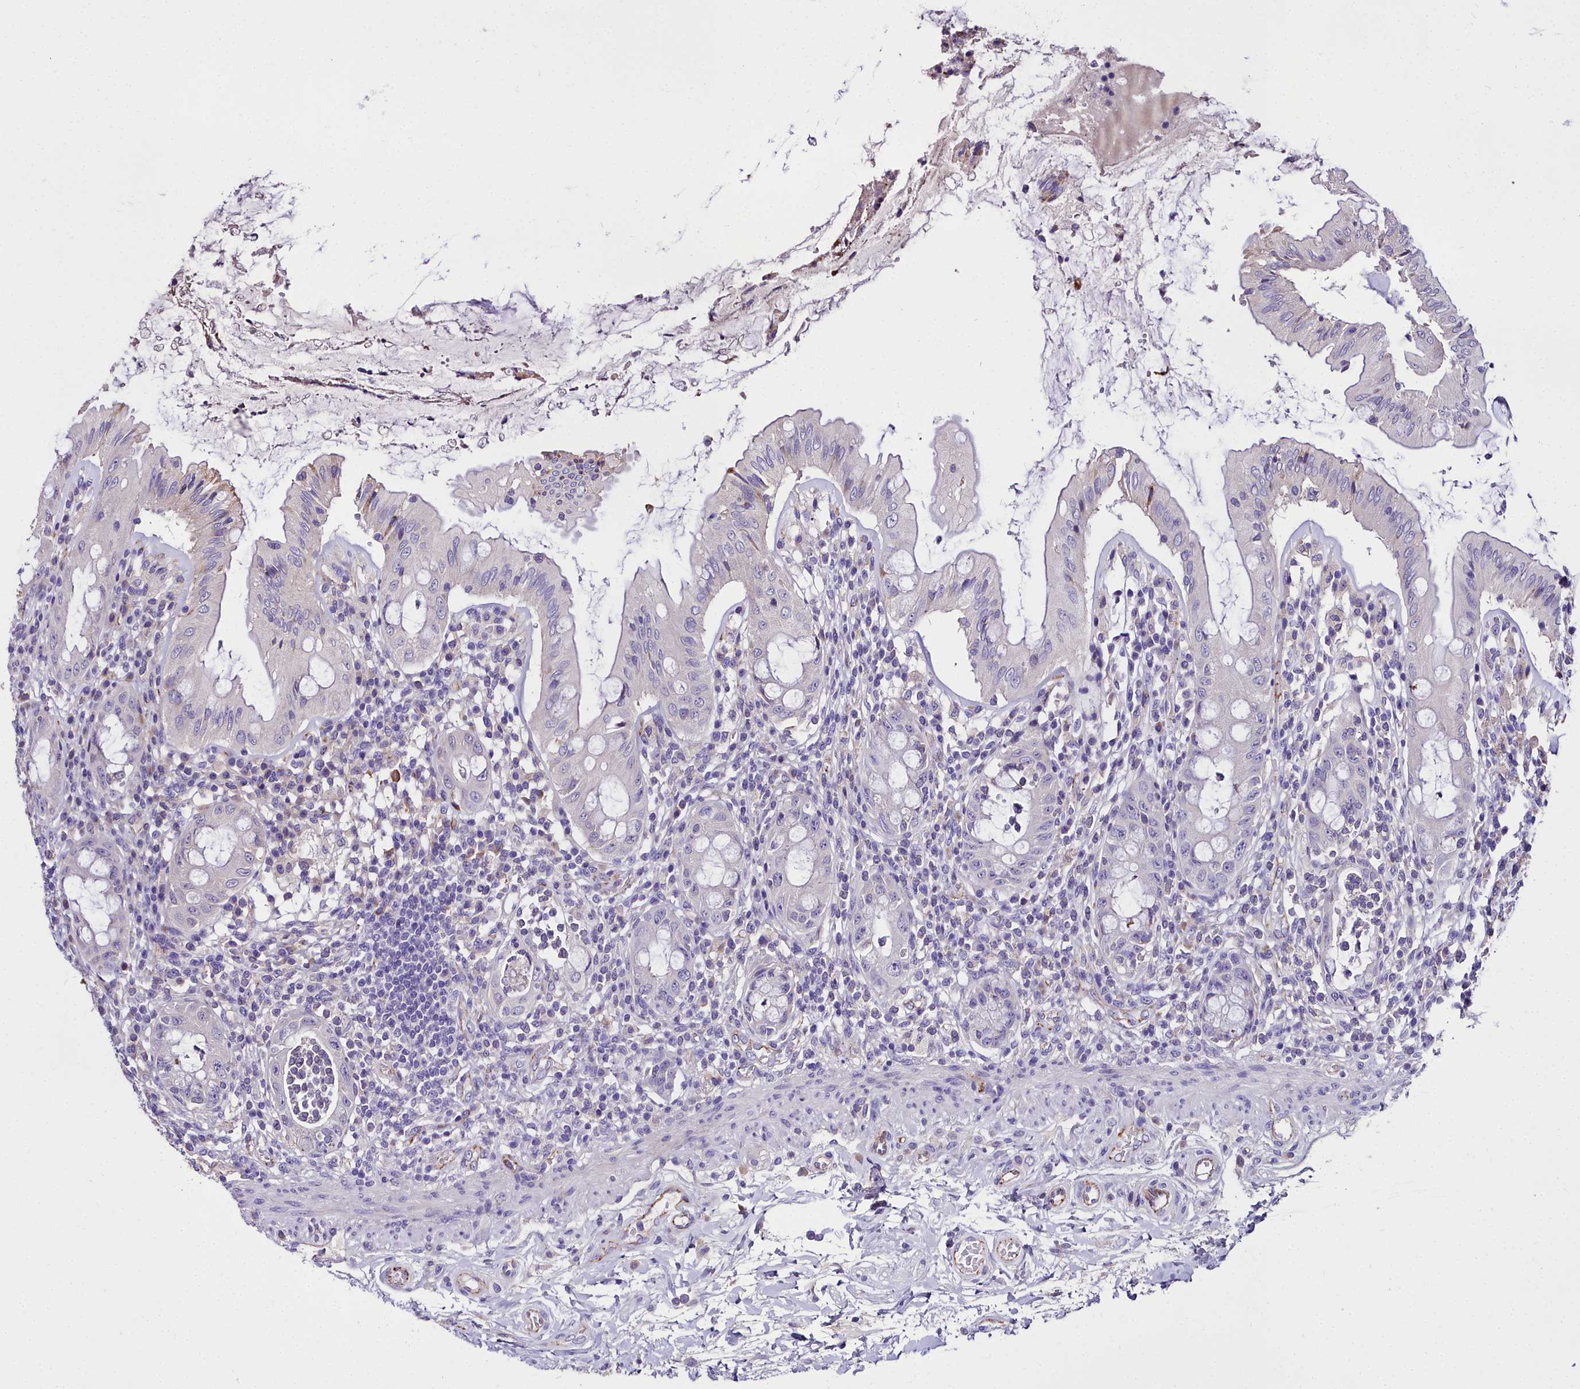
{"staining": {"intensity": "moderate", "quantity": "<25%", "location": "cytoplasmic/membranous"}, "tissue": "rectum", "cell_type": "Glandular cells", "image_type": "normal", "snomed": [{"axis": "morphology", "description": "Normal tissue, NOS"}, {"axis": "topography", "description": "Rectum"}], "caption": "A low amount of moderate cytoplasmic/membranous positivity is seen in about <25% of glandular cells in normal rectum. (IHC, brightfield microscopy, high magnification).", "gene": "MS4A18", "patient": {"sex": "female", "age": 57}}